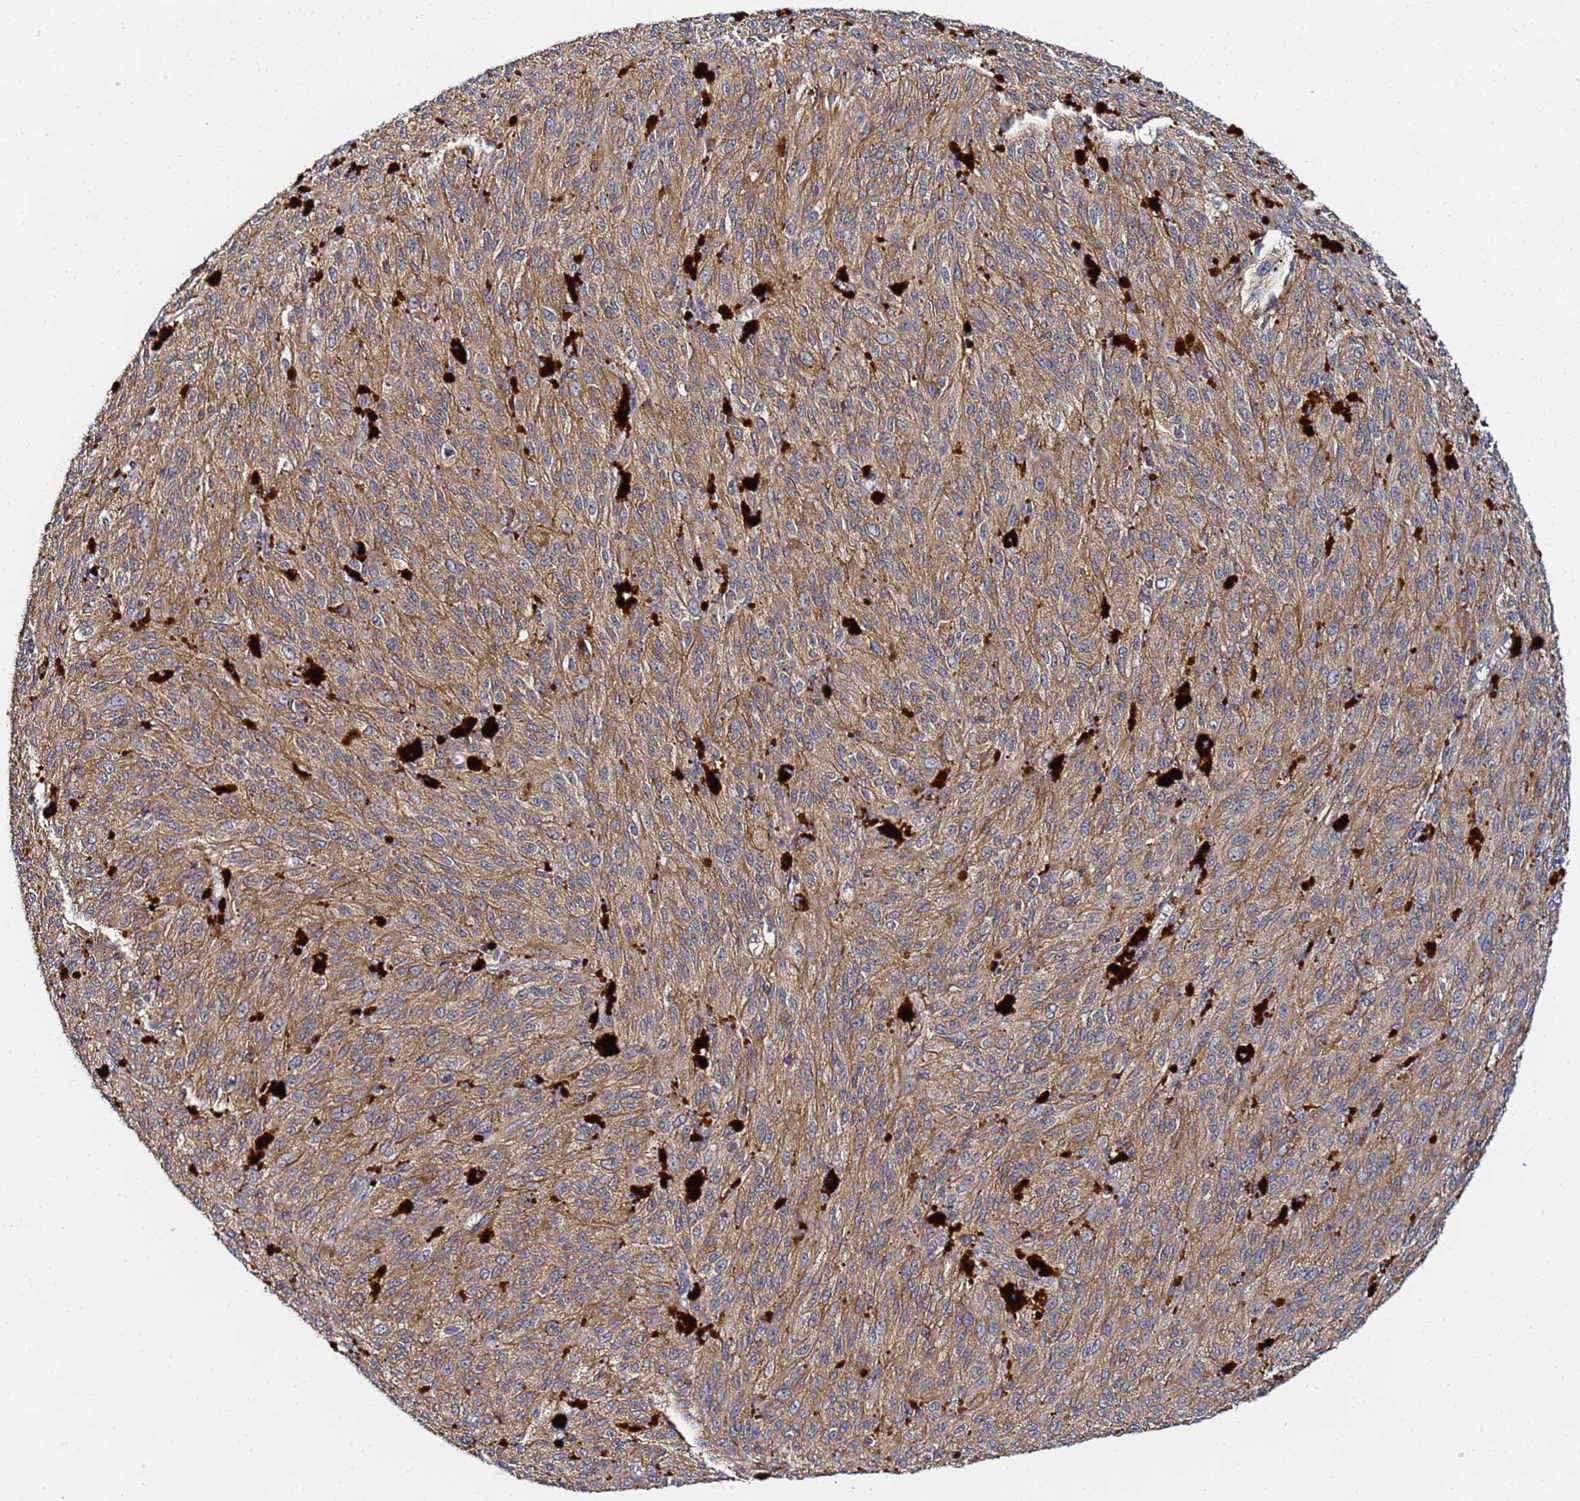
{"staining": {"intensity": "weak", "quantity": ">75%", "location": "cytoplasmic/membranous"}, "tissue": "melanoma", "cell_type": "Tumor cells", "image_type": "cancer", "snomed": [{"axis": "morphology", "description": "Malignant melanoma, NOS"}, {"axis": "topography", "description": "Skin"}], "caption": "Immunohistochemistry of malignant melanoma demonstrates low levels of weak cytoplasmic/membranous positivity in approximately >75% of tumor cells.", "gene": "LRRC69", "patient": {"sex": "female", "age": 52}}